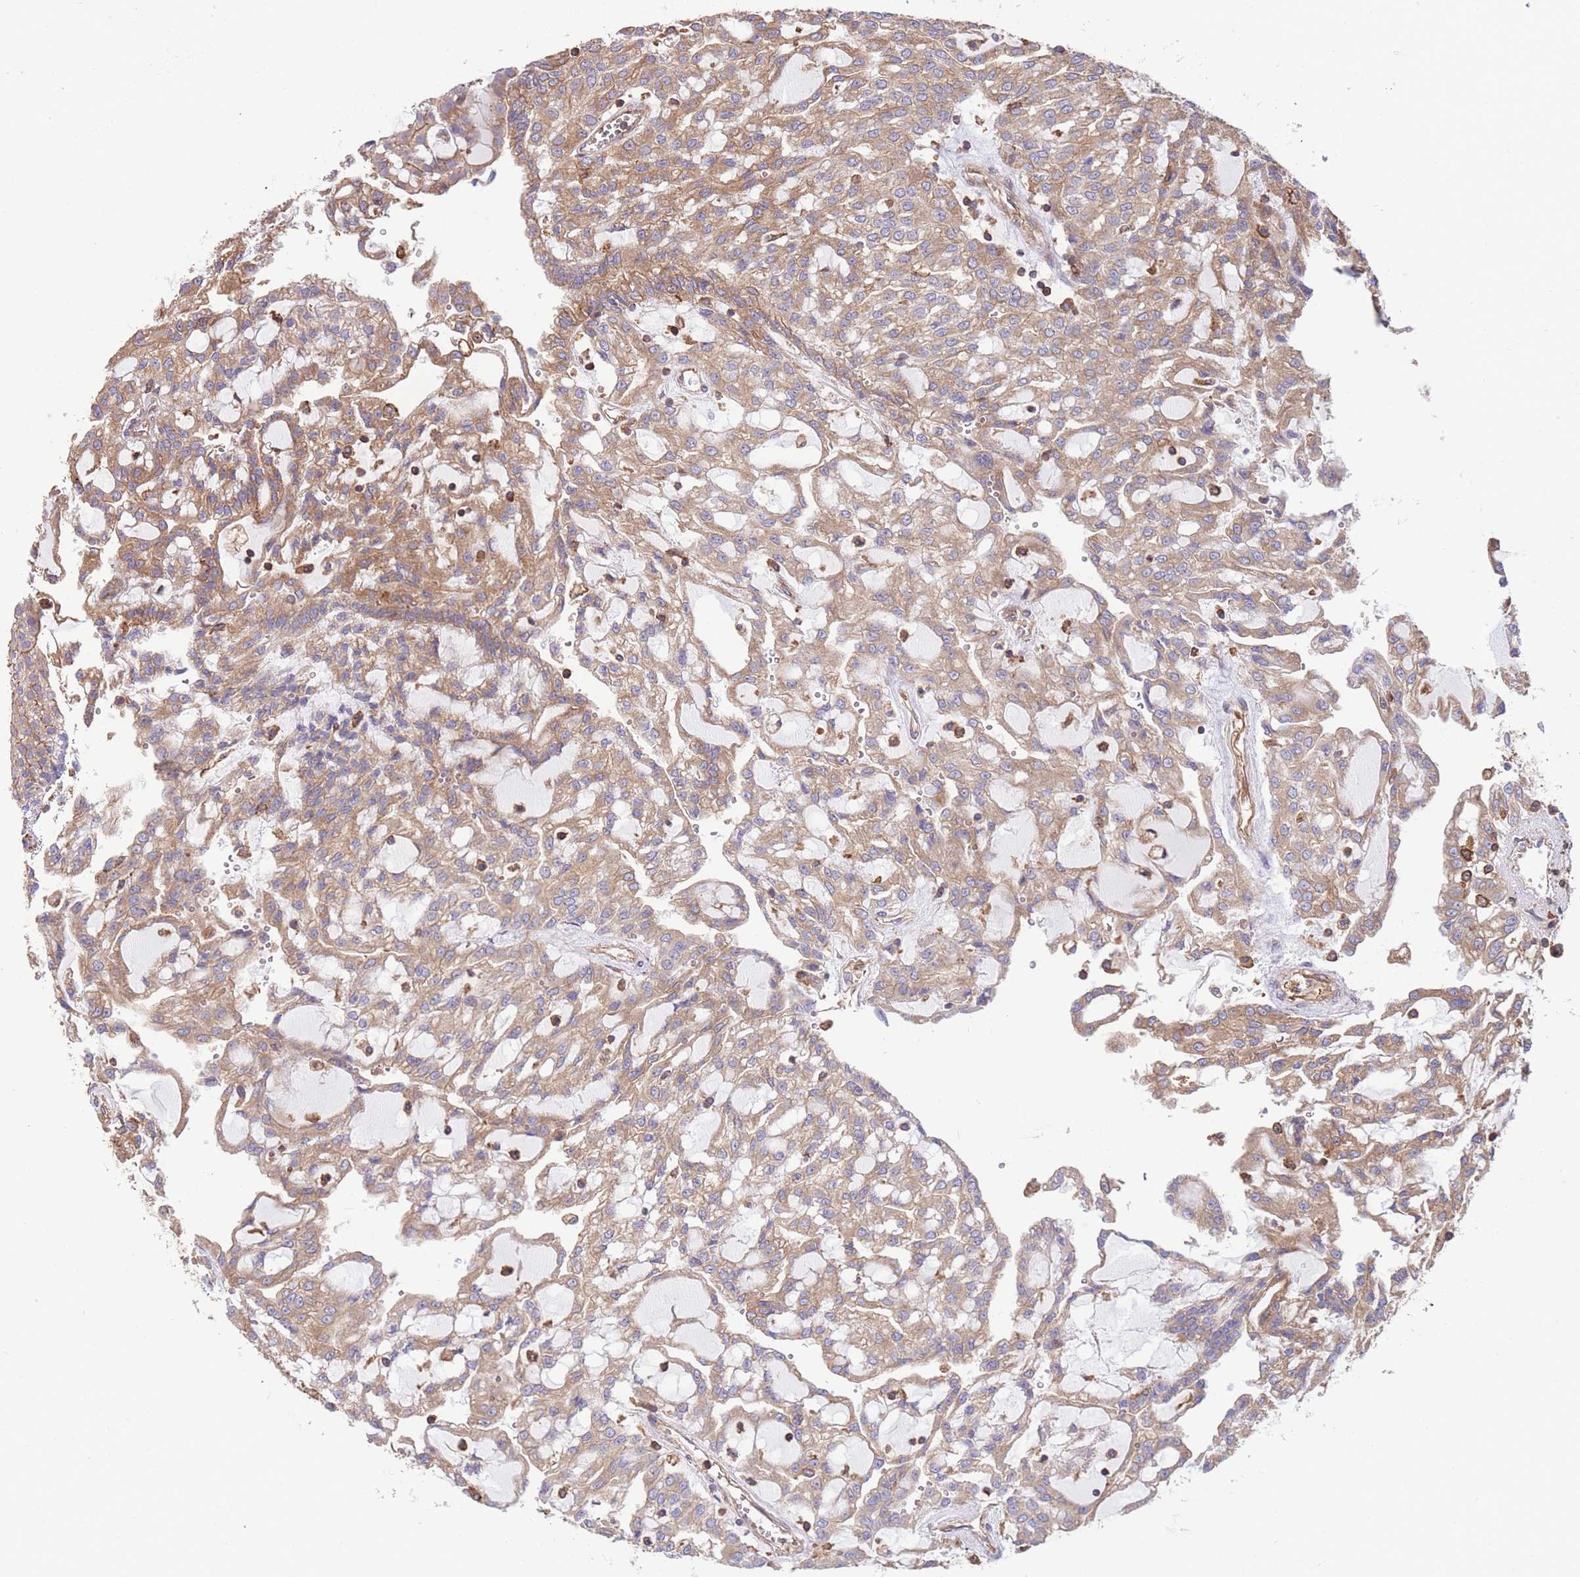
{"staining": {"intensity": "moderate", "quantity": ">75%", "location": "cytoplasmic/membranous"}, "tissue": "renal cancer", "cell_type": "Tumor cells", "image_type": "cancer", "snomed": [{"axis": "morphology", "description": "Adenocarcinoma, NOS"}, {"axis": "topography", "description": "Kidney"}], "caption": "Renal adenocarcinoma stained with a protein marker demonstrates moderate staining in tumor cells.", "gene": "LRRN4CL", "patient": {"sex": "male", "age": 63}}